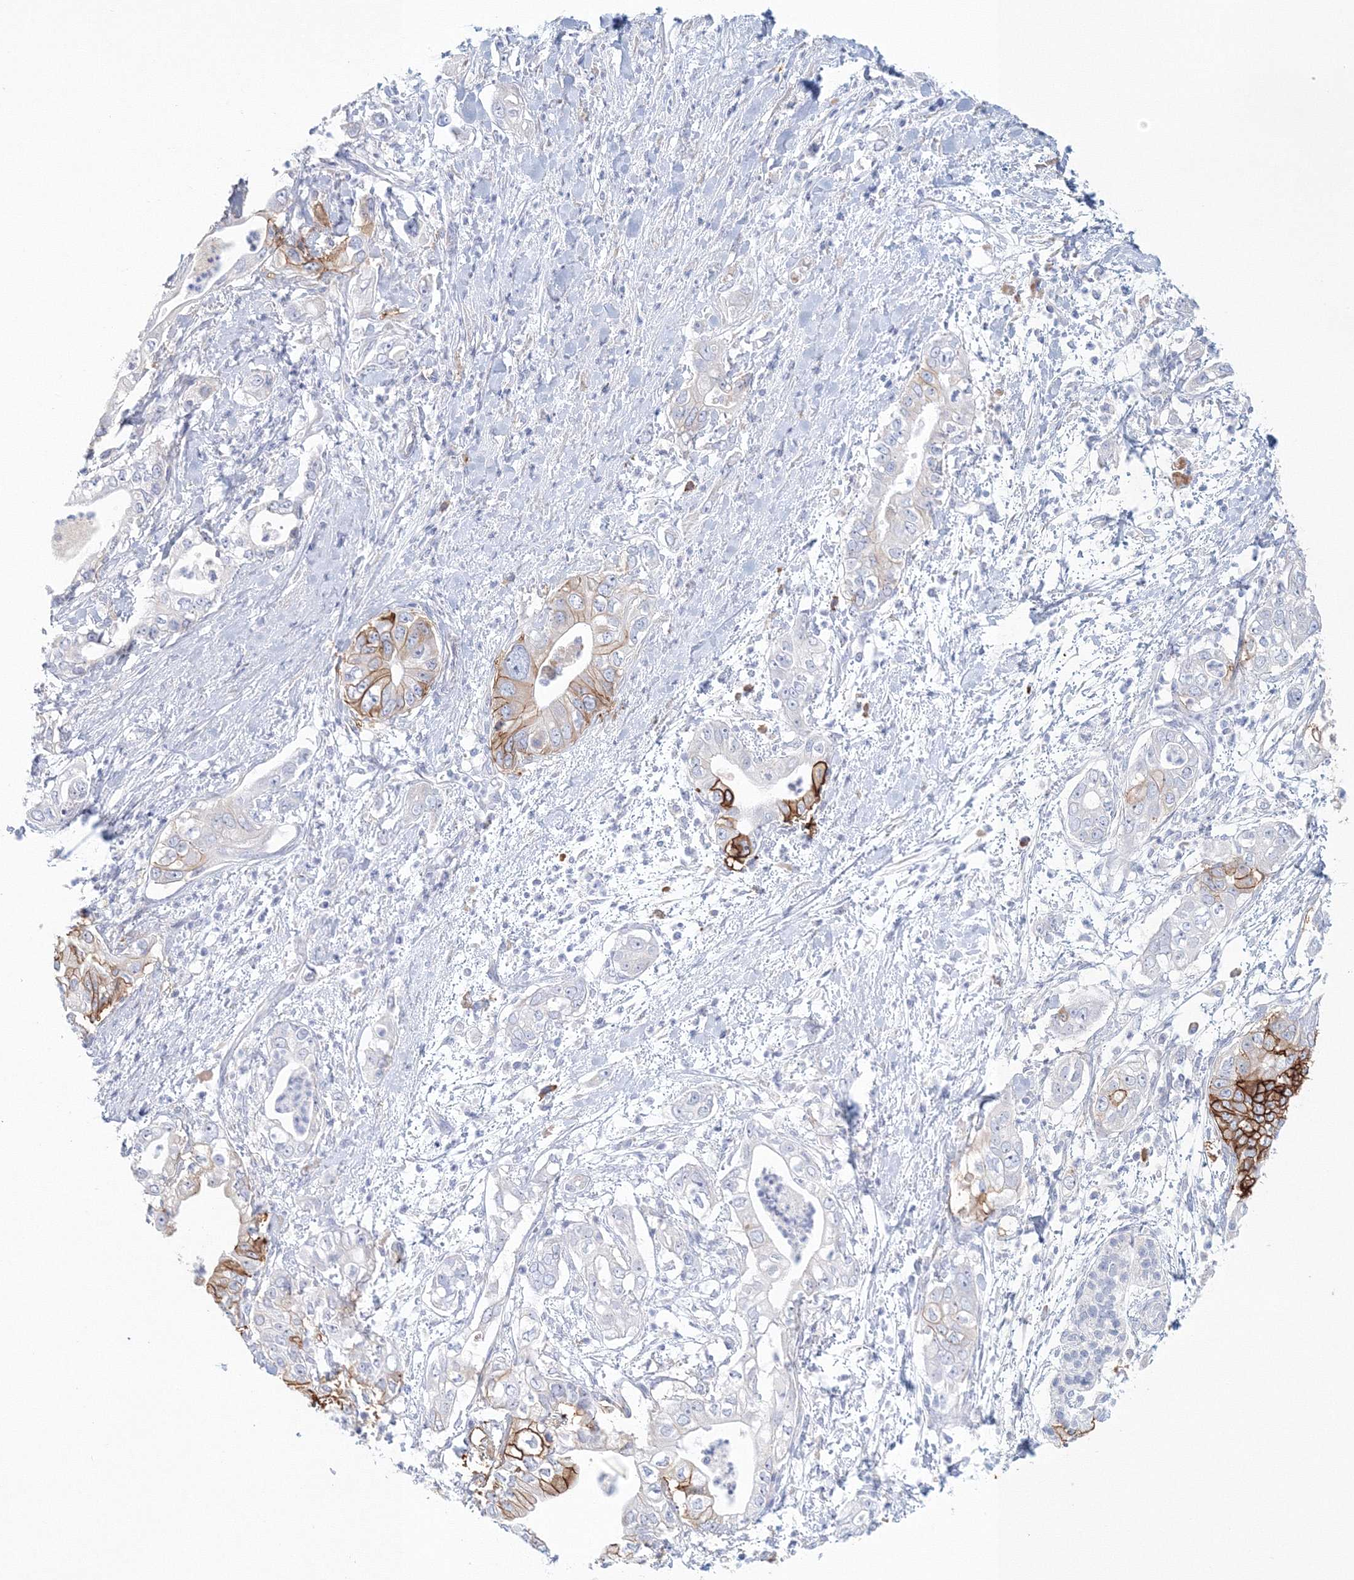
{"staining": {"intensity": "strong", "quantity": "<25%", "location": "cytoplasmic/membranous"}, "tissue": "pancreatic cancer", "cell_type": "Tumor cells", "image_type": "cancer", "snomed": [{"axis": "morphology", "description": "Adenocarcinoma, NOS"}, {"axis": "topography", "description": "Pancreas"}], "caption": "Brown immunohistochemical staining in human pancreatic cancer shows strong cytoplasmic/membranous staining in about <25% of tumor cells.", "gene": "VSIG1", "patient": {"sex": "female", "age": 78}}